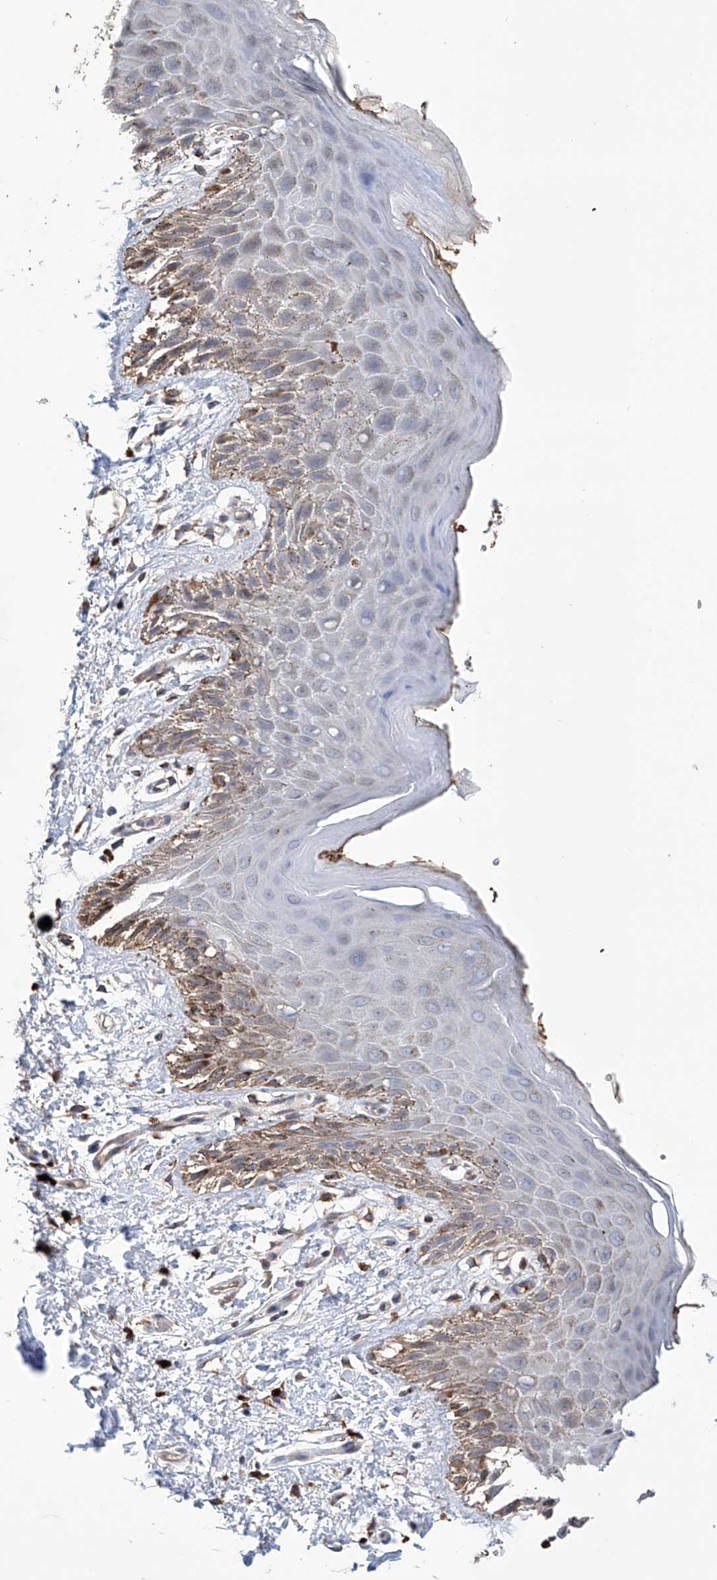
{"staining": {"intensity": "moderate", "quantity": "<25%", "location": "cytoplasmic/membranous"}, "tissue": "skin", "cell_type": "Epidermal cells", "image_type": "normal", "snomed": [{"axis": "morphology", "description": "Normal tissue, NOS"}, {"axis": "topography", "description": "Anal"}], "caption": "Normal skin exhibits moderate cytoplasmic/membranous staining in approximately <25% of epidermal cells The protein is shown in brown color, while the nuclei are stained blue..", "gene": "AFG1L", "patient": {"sex": "male", "age": 44}}